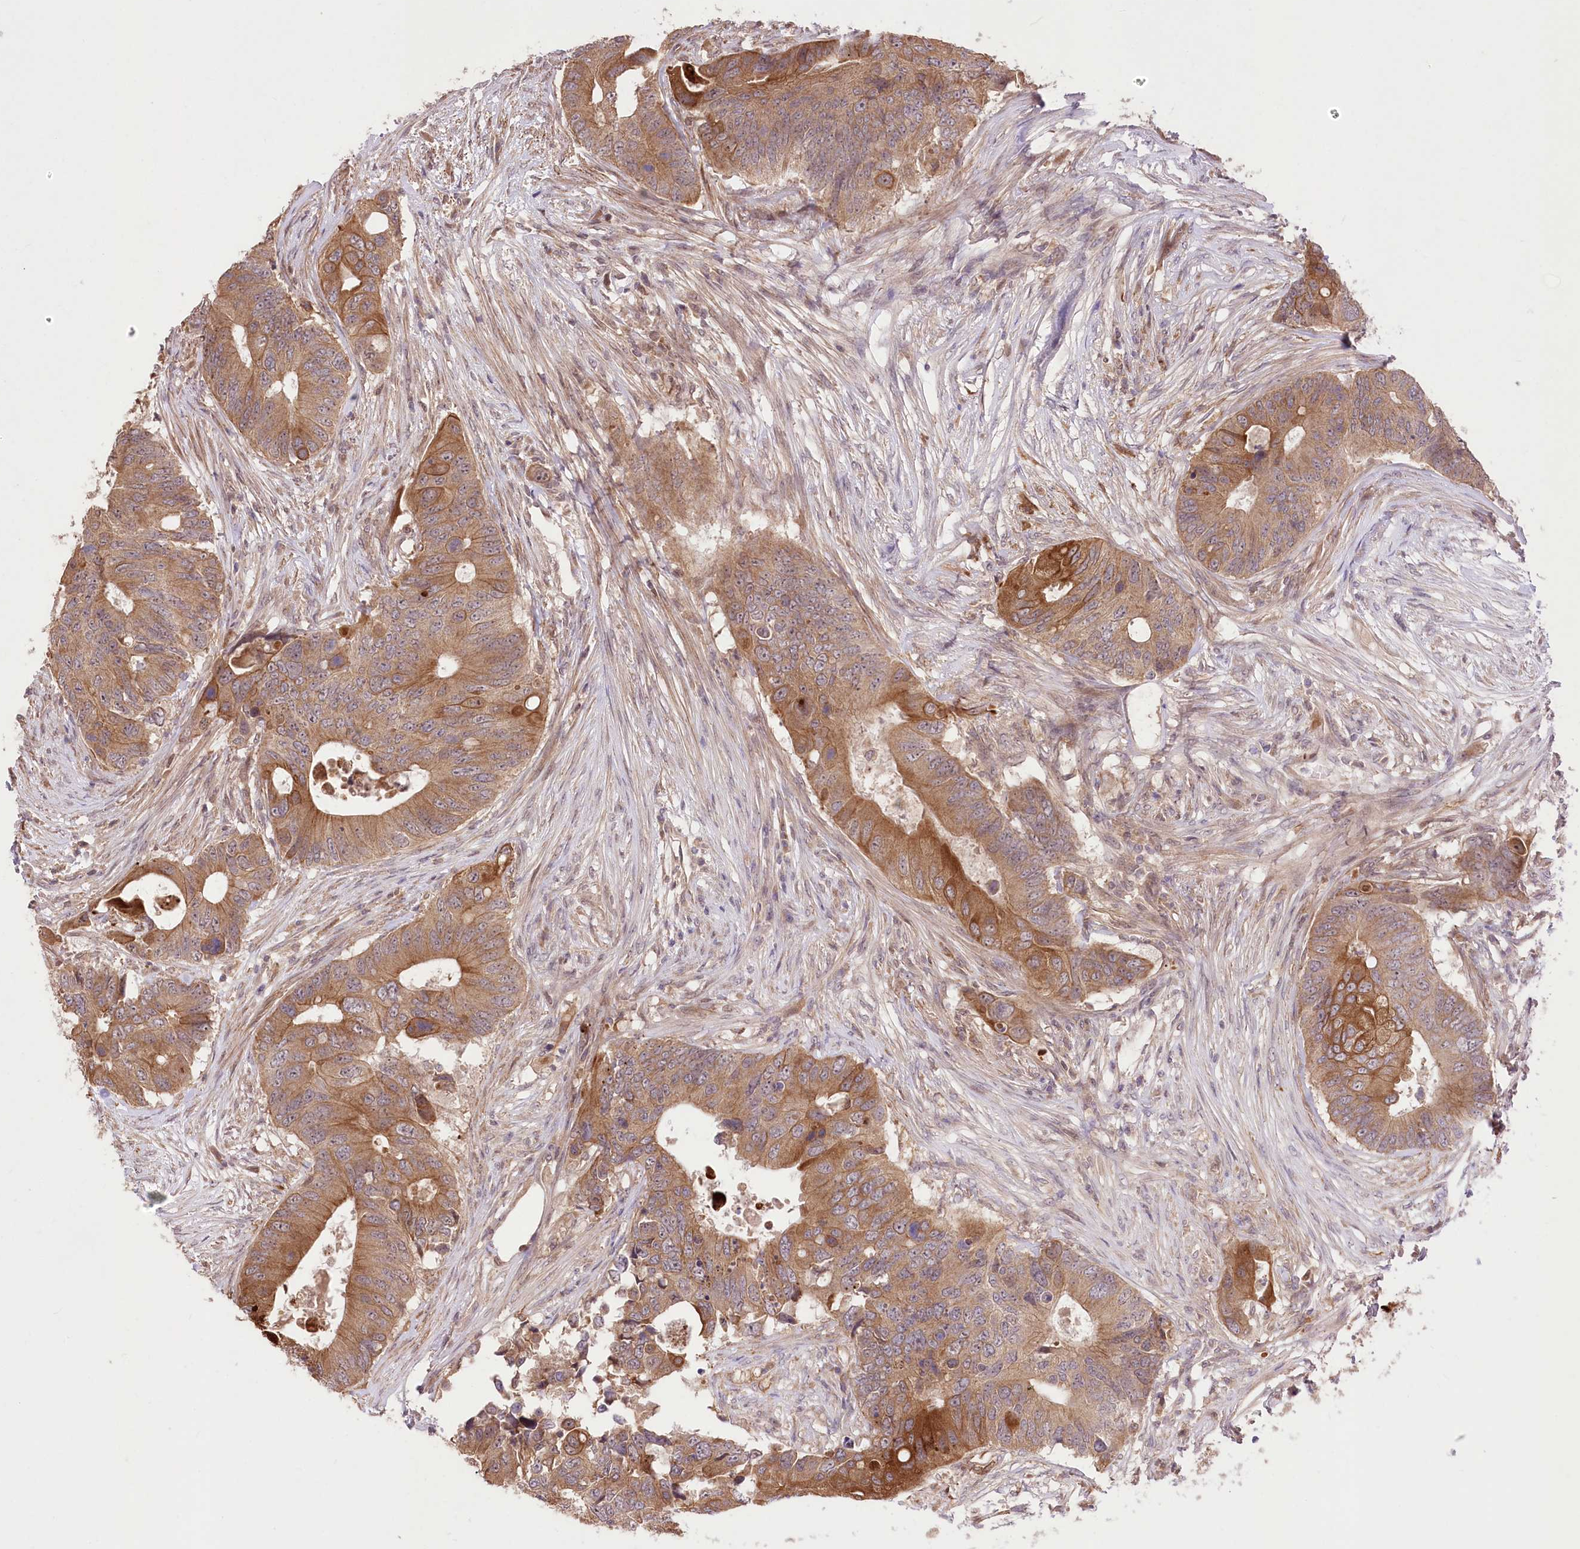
{"staining": {"intensity": "moderate", "quantity": ">75%", "location": "cytoplasmic/membranous"}, "tissue": "colorectal cancer", "cell_type": "Tumor cells", "image_type": "cancer", "snomed": [{"axis": "morphology", "description": "Adenocarcinoma, NOS"}, {"axis": "topography", "description": "Colon"}], "caption": "The immunohistochemical stain shows moderate cytoplasmic/membranous staining in tumor cells of adenocarcinoma (colorectal) tissue.", "gene": "HELT", "patient": {"sex": "male", "age": 71}}